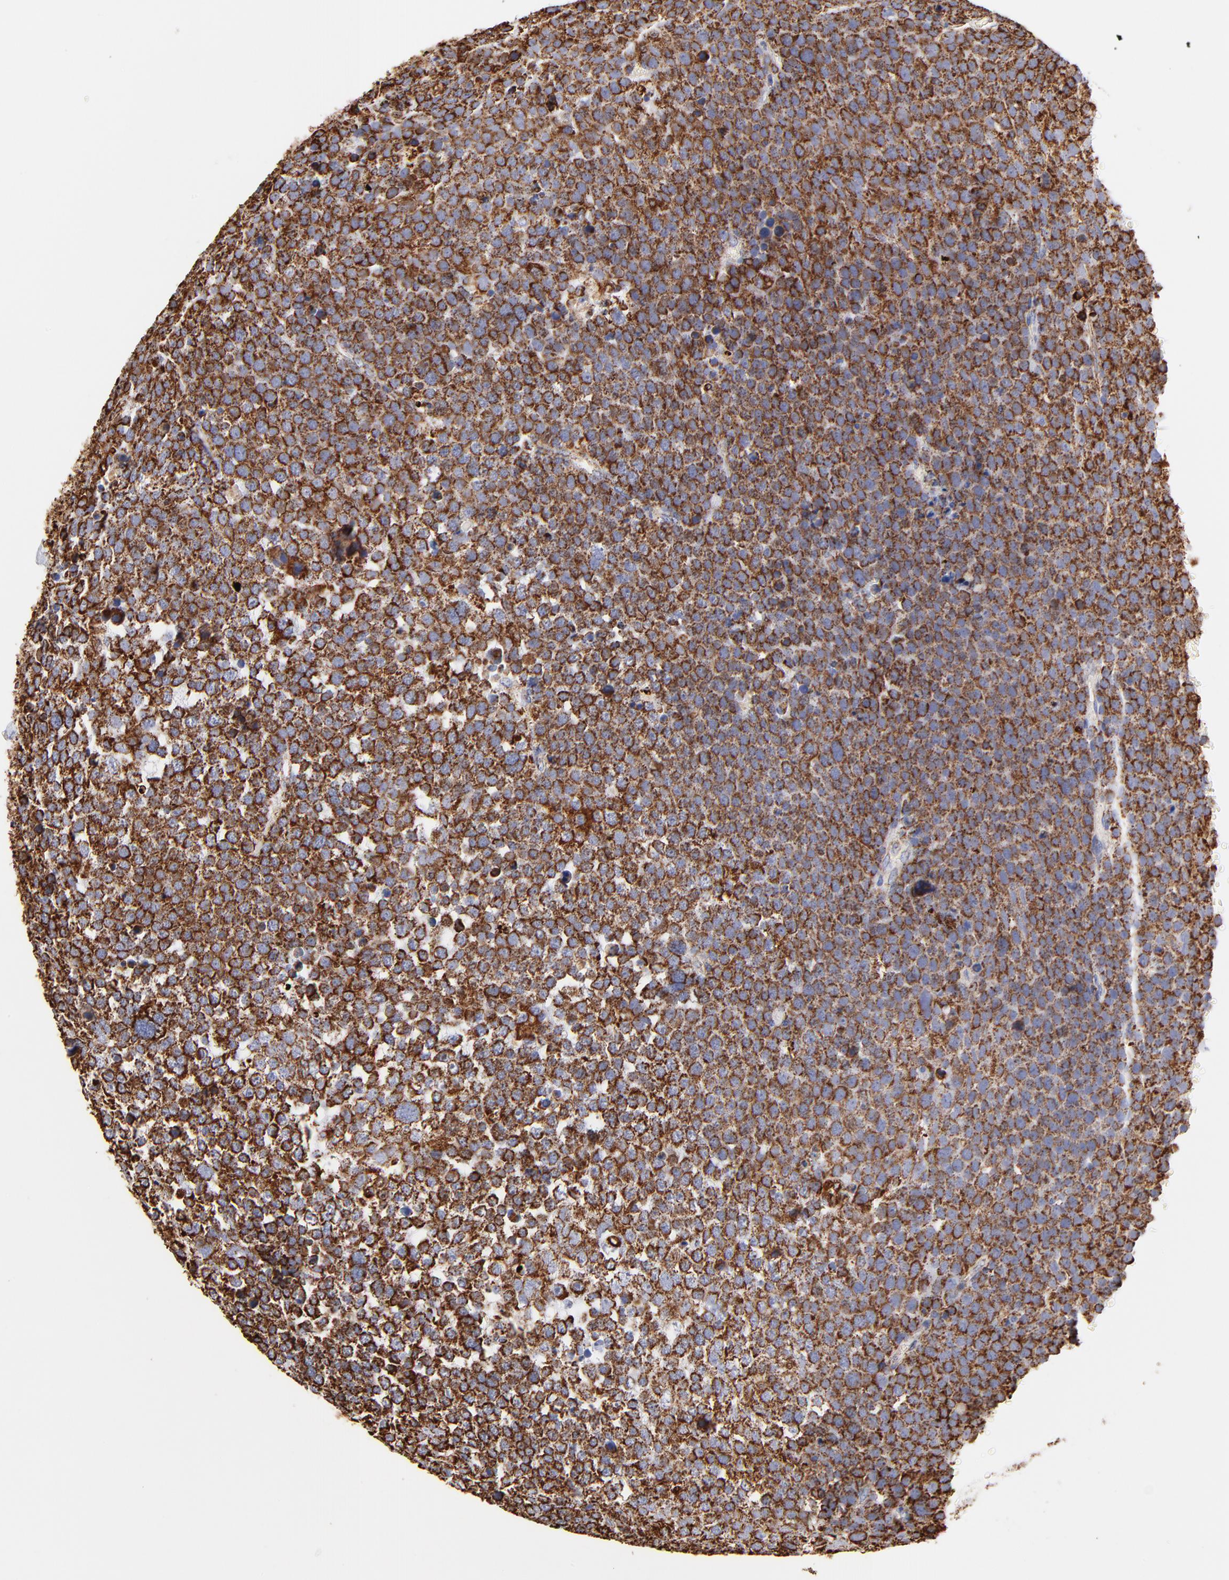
{"staining": {"intensity": "strong", "quantity": ">75%", "location": "cytoplasmic/membranous"}, "tissue": "testis cancer", "cell_type": "Tumor cells", "image_type": "cancer", "snomed": [{"axis": "morphology", "description": "Seminoma, NOS"}, {"axis": "topography", "description": "Testis"}], "caption": "DAB immunohistochemical staining of seminoma (testis) reveals strong cytoplasmic/membranous protein positivity in about >75% of tumor cells.", "gene": "PHB1", "patient": {"sex": "male", "age": 71}}